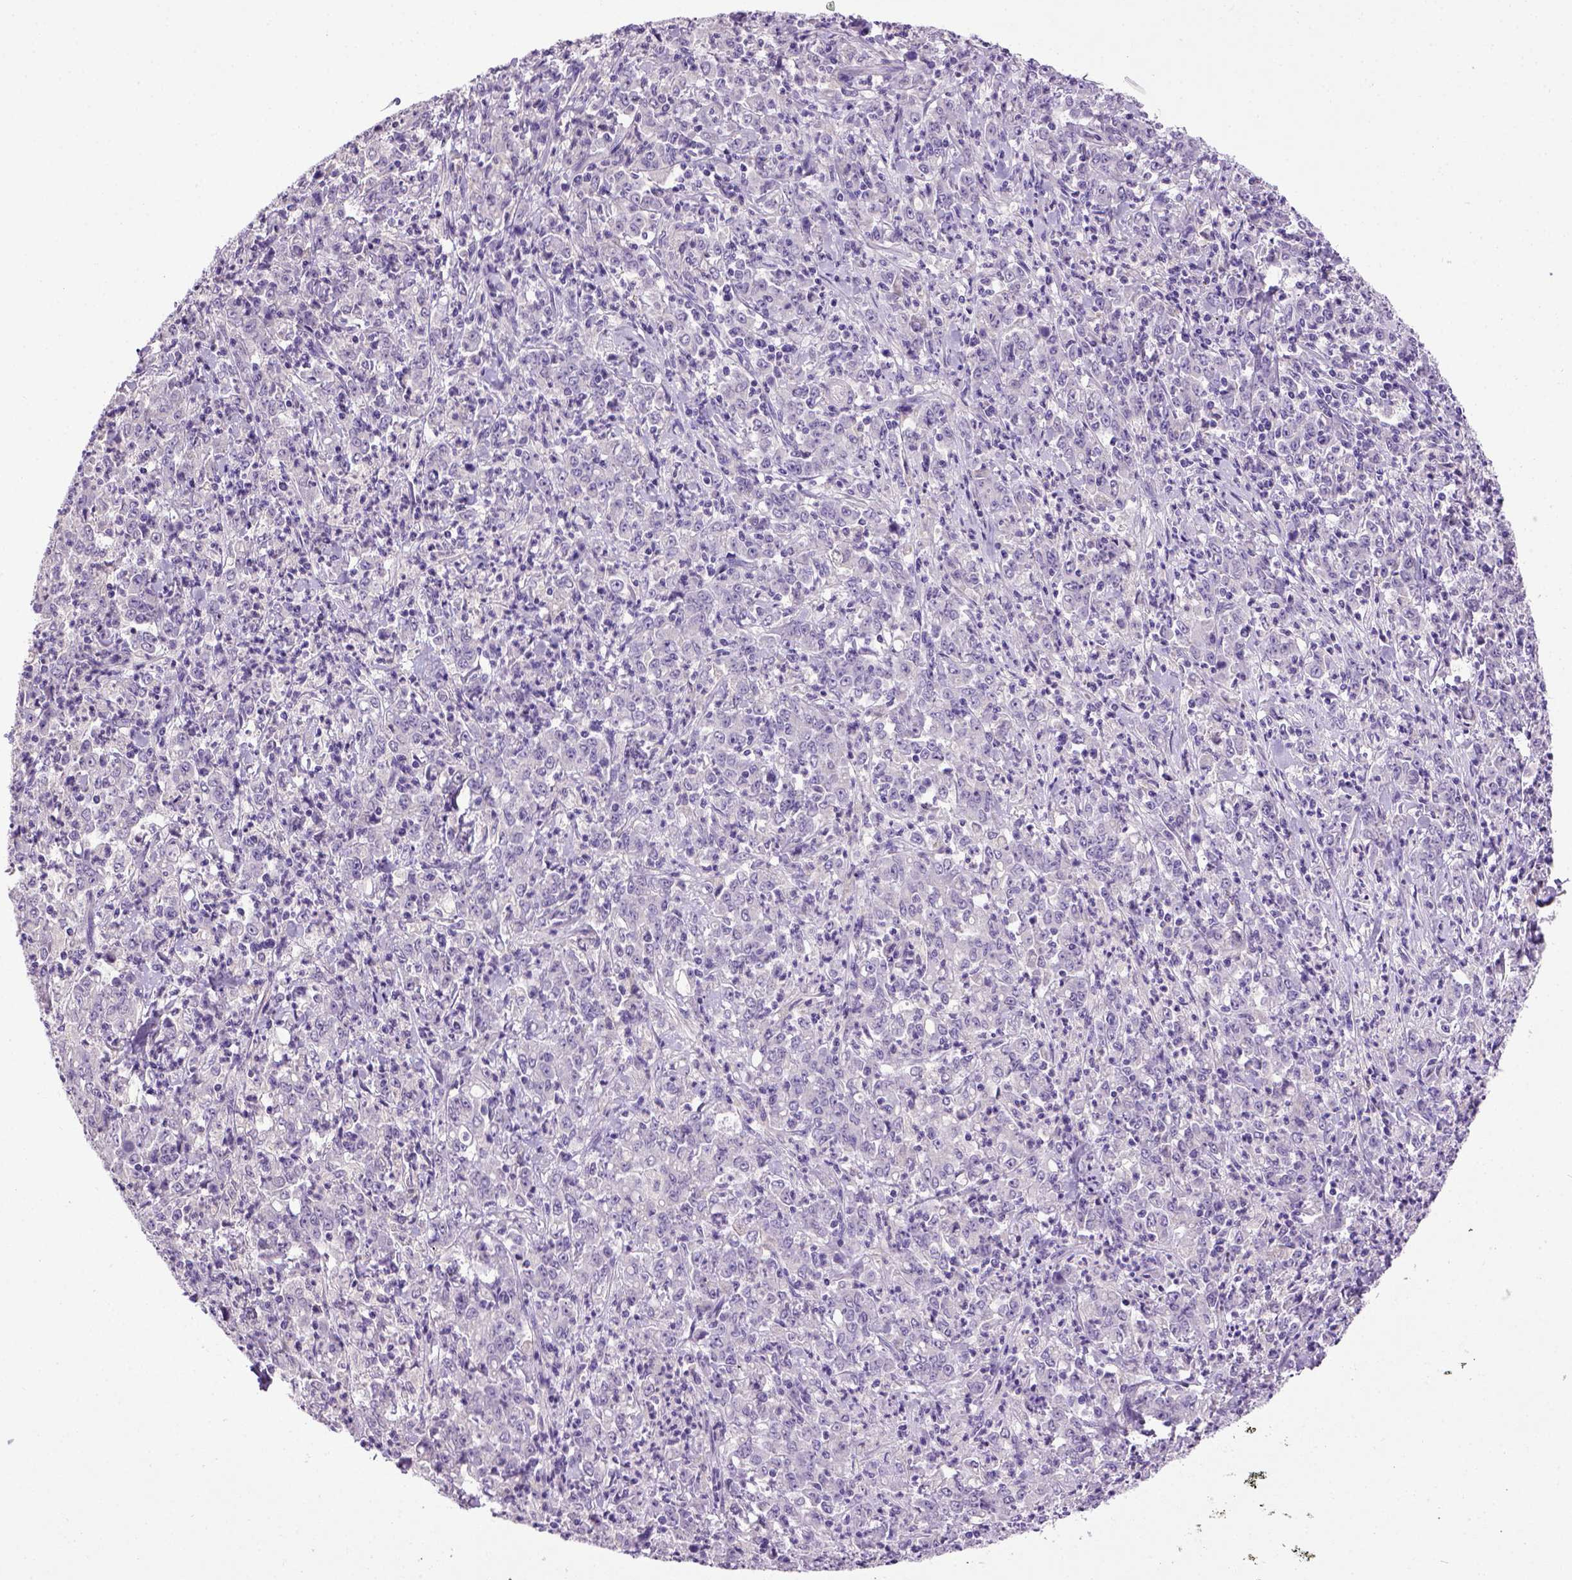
{"staining": {"intensity": "negative", "quantity": "none", "location": "none"}, "tissue": "stomach cancer", "cell_type": "Tumor cells", "image_type": "cancer", "snomed": [{"axis": "morphology", "description": "Adenocarcinoma, NOS"}, {"axis": "topography", "description": "Stomach, lower"}], "caption": "Tumor cells are negative for brown protein staining in stomach cancer (adenocarcinoma).", "gene": "CDH1", "patient": {"sex": "female", "age": 71}}